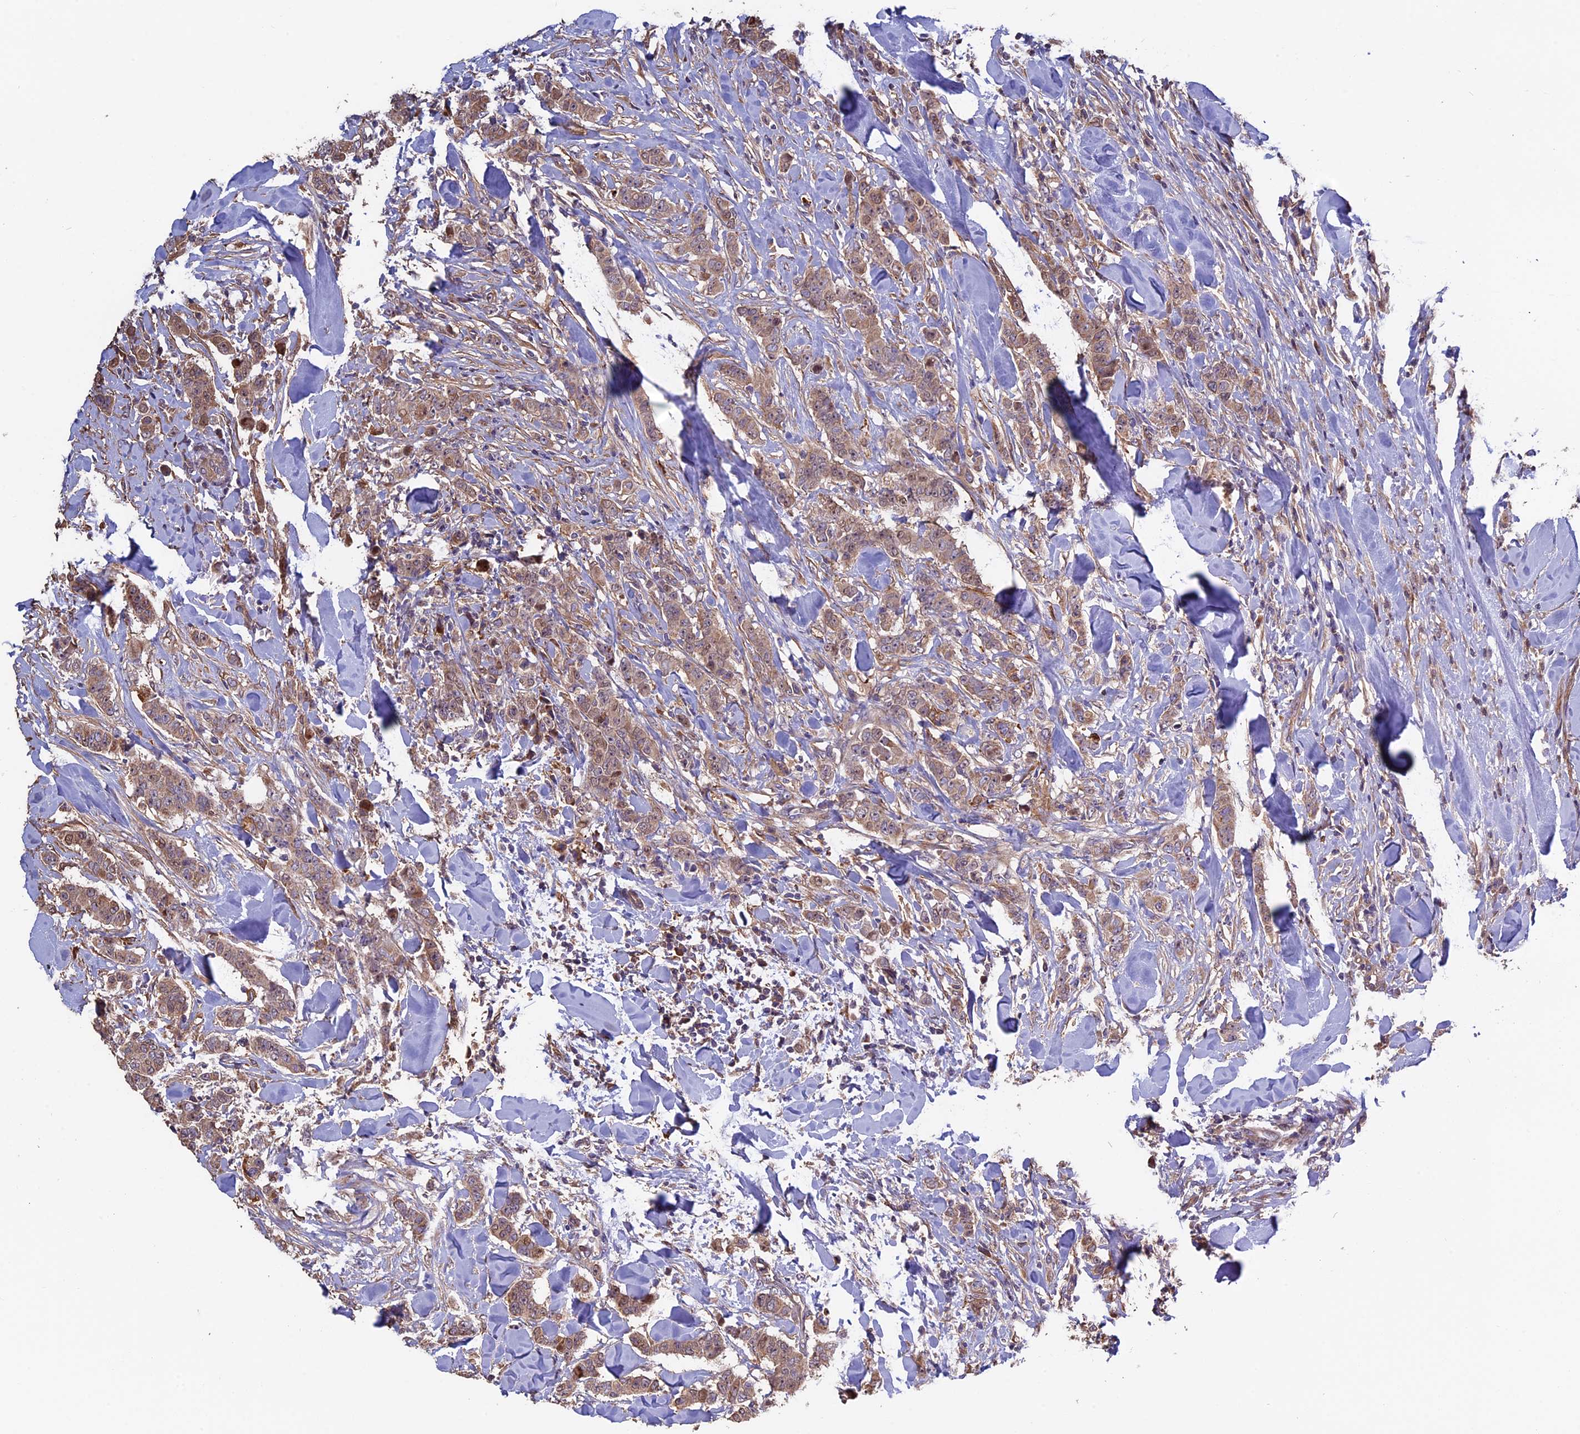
{"staining": {"intensity": "moderate", "quantity": ">75%", "location": "cytoplasmic/membranous"}, "tissue": "breast cancer", "cell_type": "Tumor cells", "image_type": "cancer", "snomed": [{"axis": "morphology", "description": "Duct carcinoma"}, {"axis": "topography", "description": "Breast"}], "caption": "This photomicrograph exhibits breast infiltrating ductal carcinoma stained with immunohistochemistry to label a protein in brown. The cytoplasmic/membranous of tumor cells show moderate positivity for the protein. Nuclei are counter-stained blue.", "gene": "VWA3A", "patient": {"sex": "female", "age": 40}}